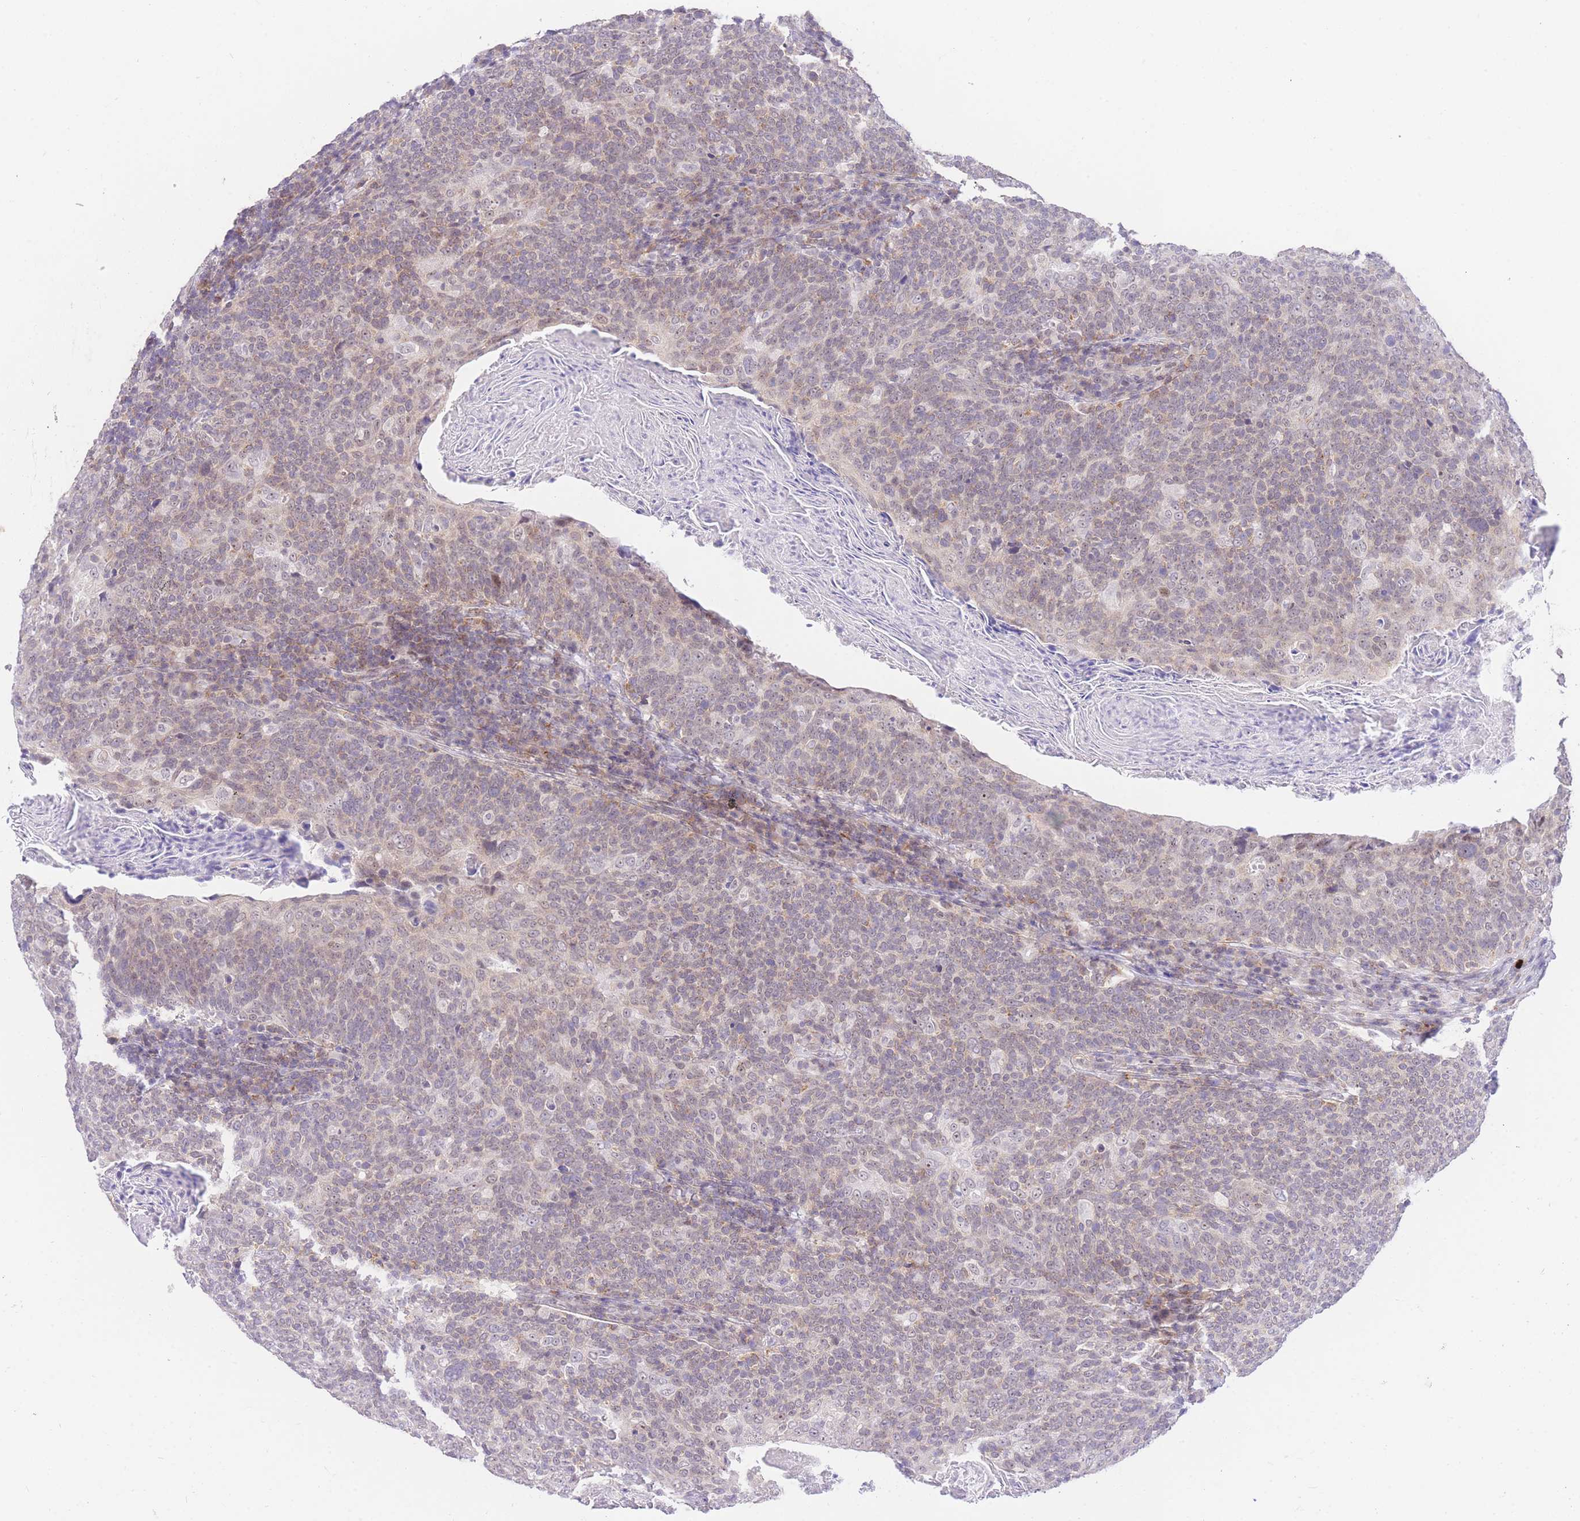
{"staining": {"intensity": "weak", "quantity": "<25%", "location": "cytoplasmic/membranous,nuclear"}, "tissue": "head and neck cancer", "cell_type": "Tumor cells", "image_type": "cancer", "snomed": [{"axis": "morphology", "description": "Squamous cell carcinoma, NOS"}, {"axis": "morphology", "description": "Squamous cell carcinoma, metastatic, NOS"}, {"axis": "topography", "description": "Lymph node"}, {"axis": "topography", "description": "Head-Neck"}], "caption": "High power microscopy histopathology image of an immunohistochemistry photomicrograph of squamous cell carcinoma (head and neck), revealing no significant staining in tumor cells.", "gene": "STK39", "patient": {"sex": "male", "age": 62}}